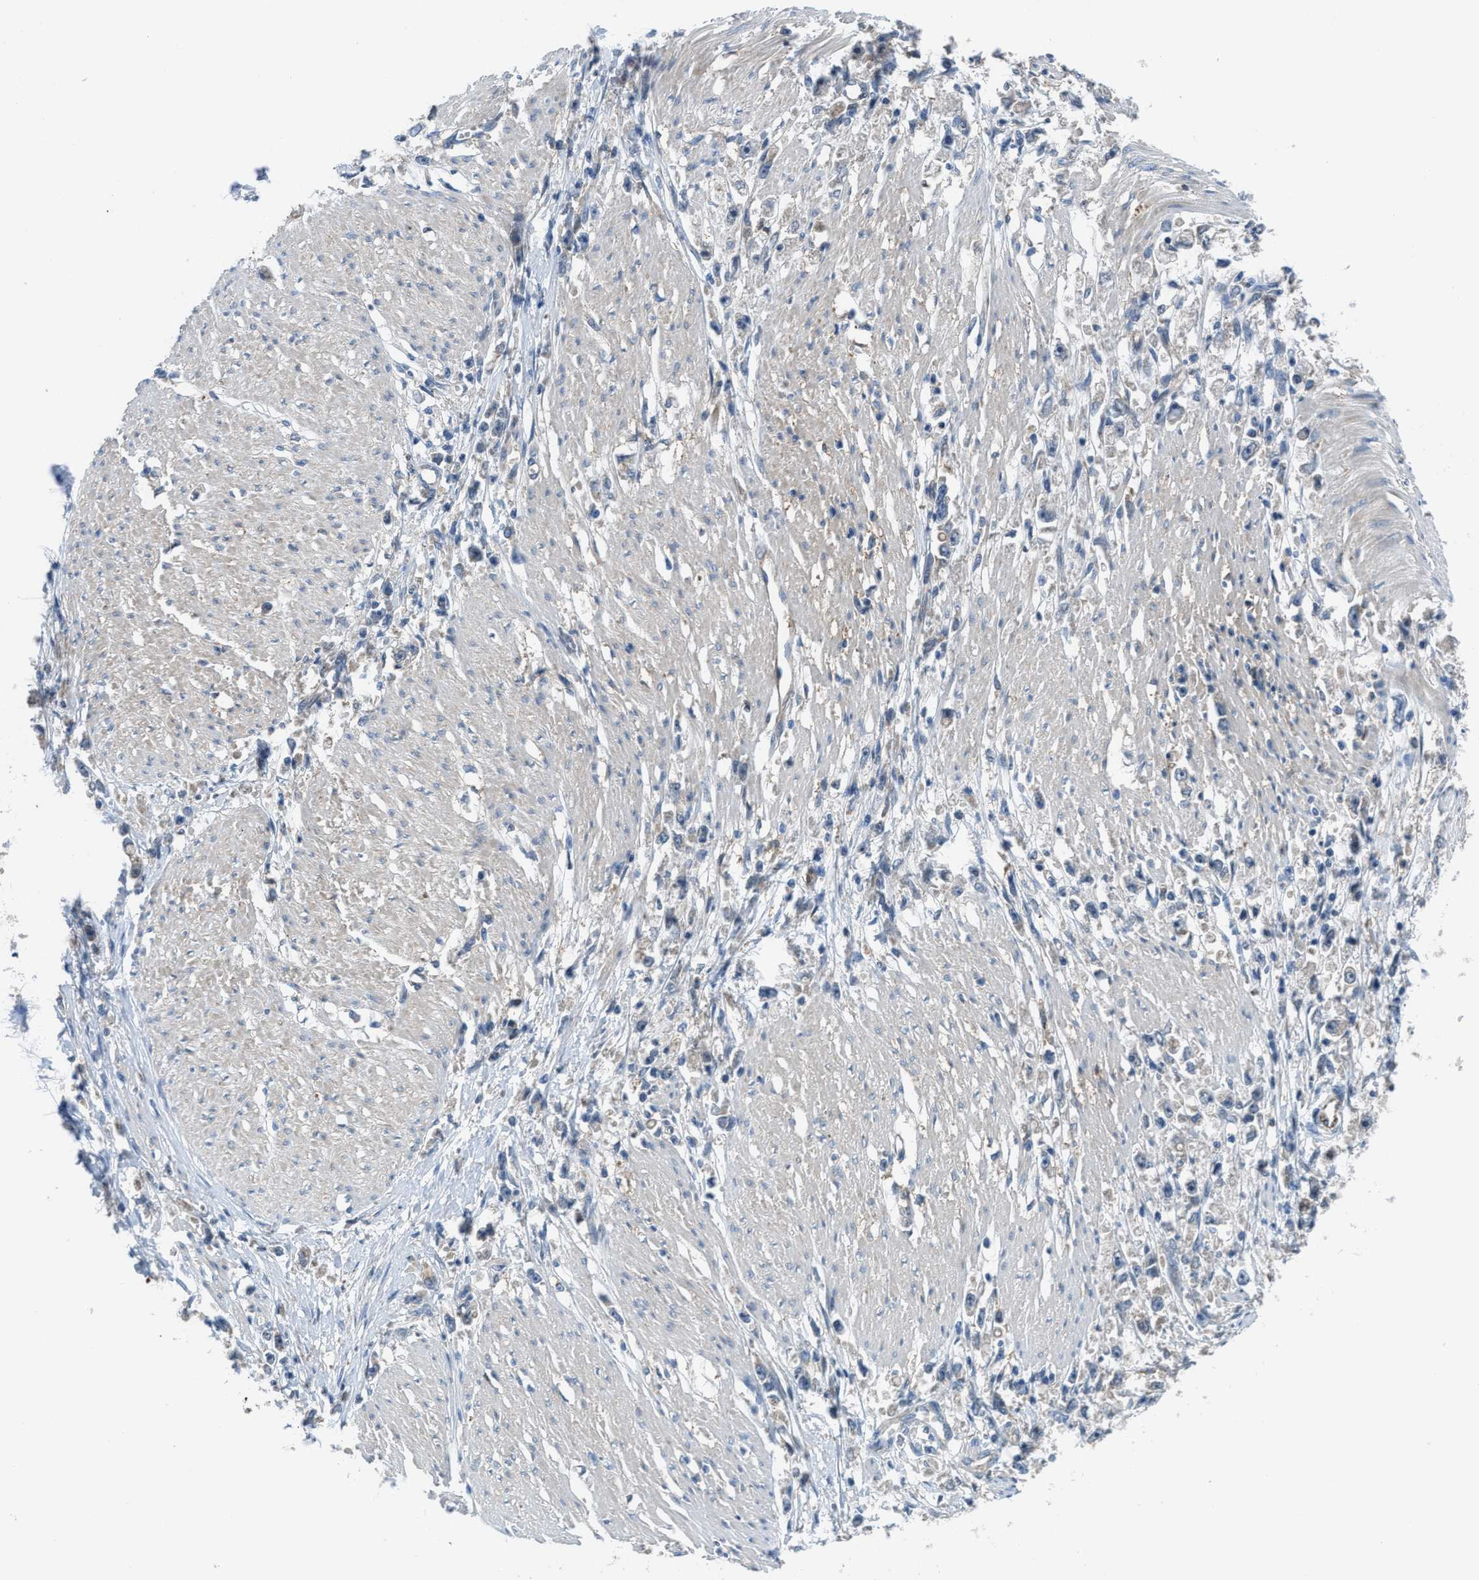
{"staining": {"intensity": "negative", "quantity": "none", "location": "none"}, "tissue": "stomach cancer", "cell_type": "Tumor cells", "image_type": "cancer", "snomed": [{"axis": "morphology", "description": "Adenocarcinoma, NOS"}, {"axis": "topography", "description": "Stomach"}], "caption": "Human stomach cancer stained for a protein using immunohistochemistry demonstrates no staining in tumor cells.", "gene": "BAZ2B", "patient": {"sex": "female", "age": 59}}